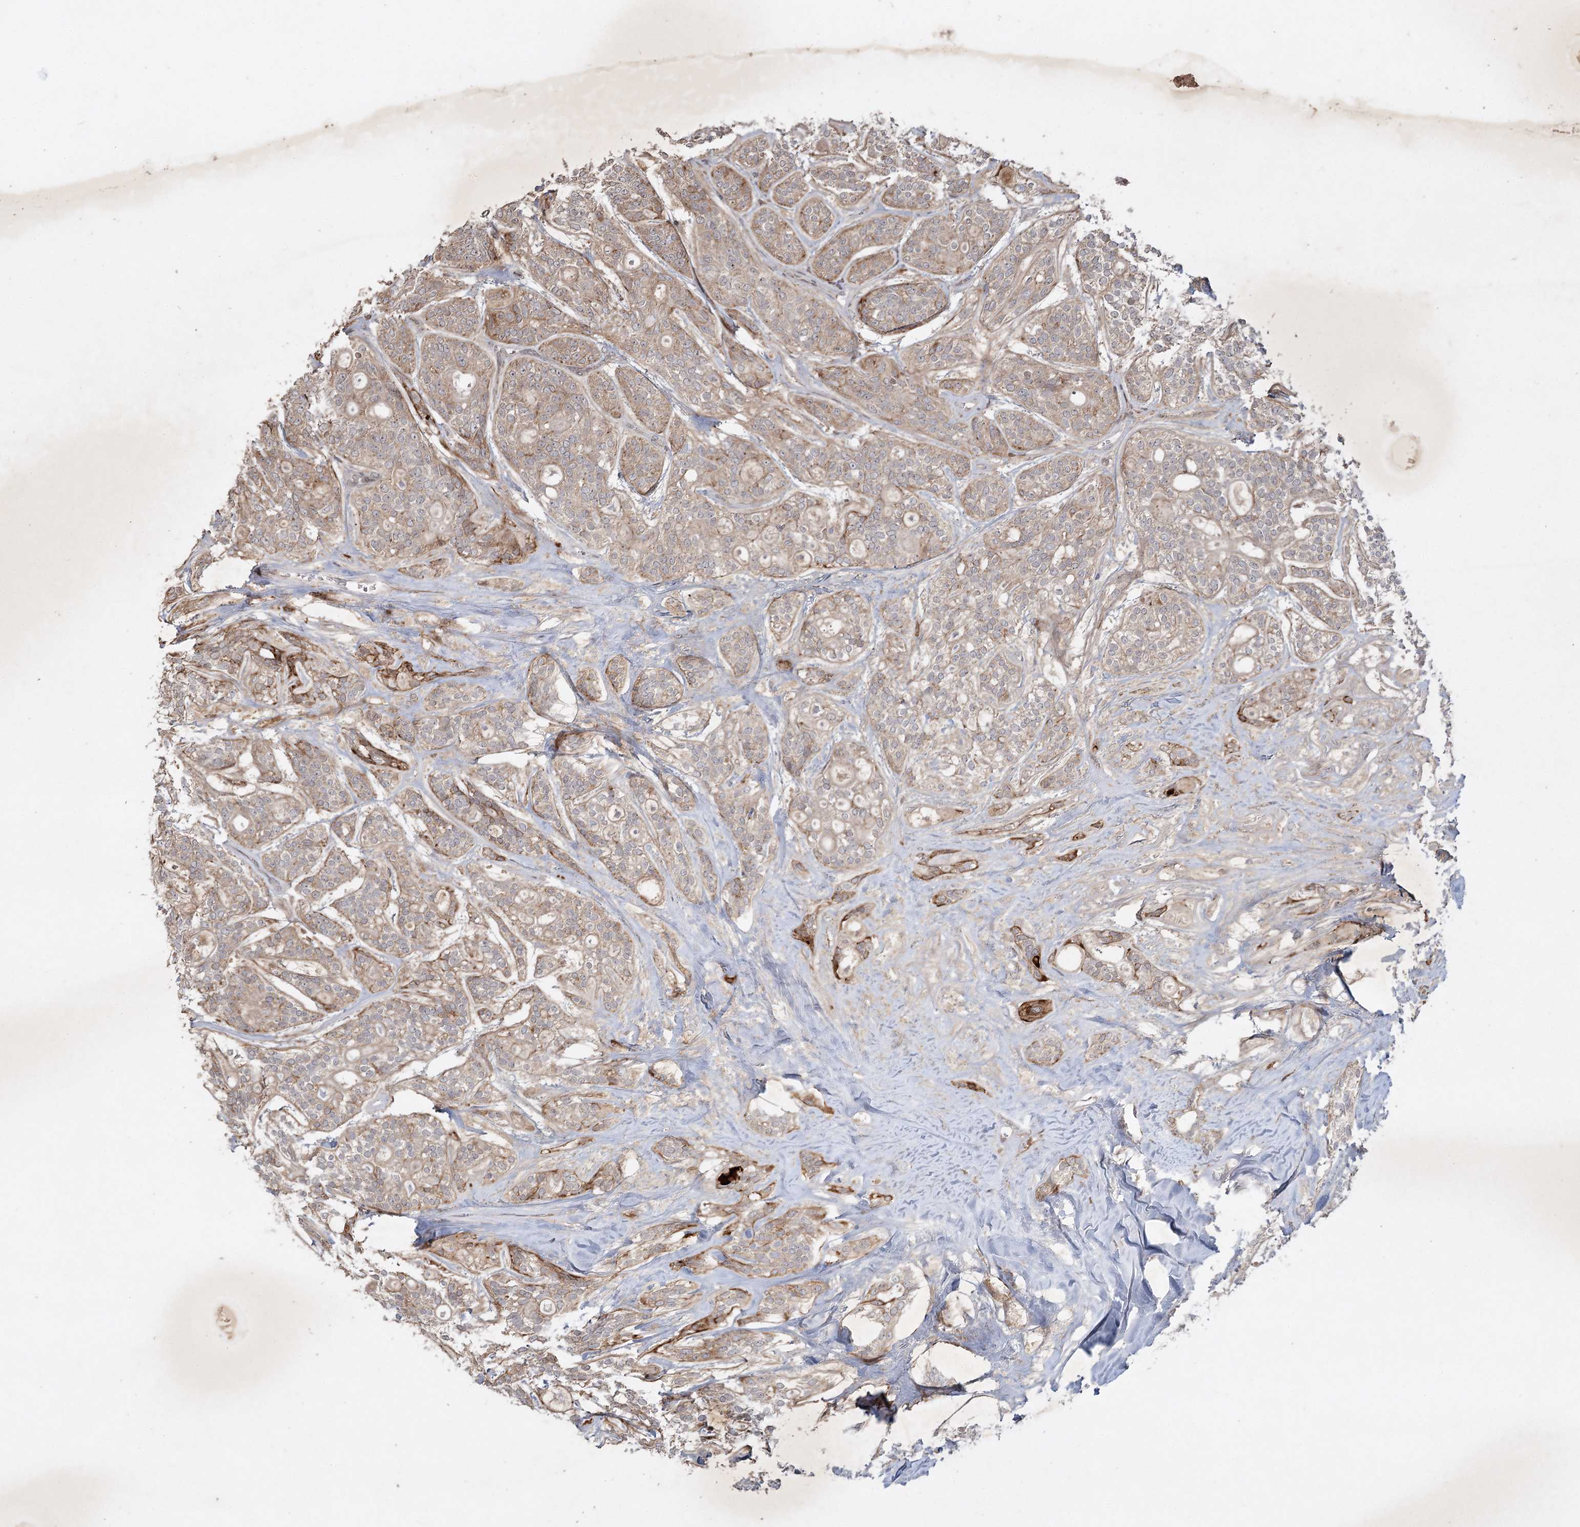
{"staining": {"intensity": "moderate", "quantity": ">75%", "location": "cytoplasmic/membranous"}, "tissue": "head and neck cancer", "cell_type": "Tumor cells", "image_type": "cancer", "snomed": [{"axis": "morphology", "description": "Adenocarcinoma, NOS"}, {"axis": "topography", "description": "Head-Neck"}], "caption": "IHC micrograph of neoplastic tissue: head and neck cancer (adenocarcinoma) stained using immunohistochemistry (IHC) displays medium levels of moderate protein expression localized specifically in the cytoplasmic/membranous of tumor cells, appearing as a cytoplasmic/membranous brown color.", "gene": "KBTBD4", "patient": {"sex": "male", "age": 66}}